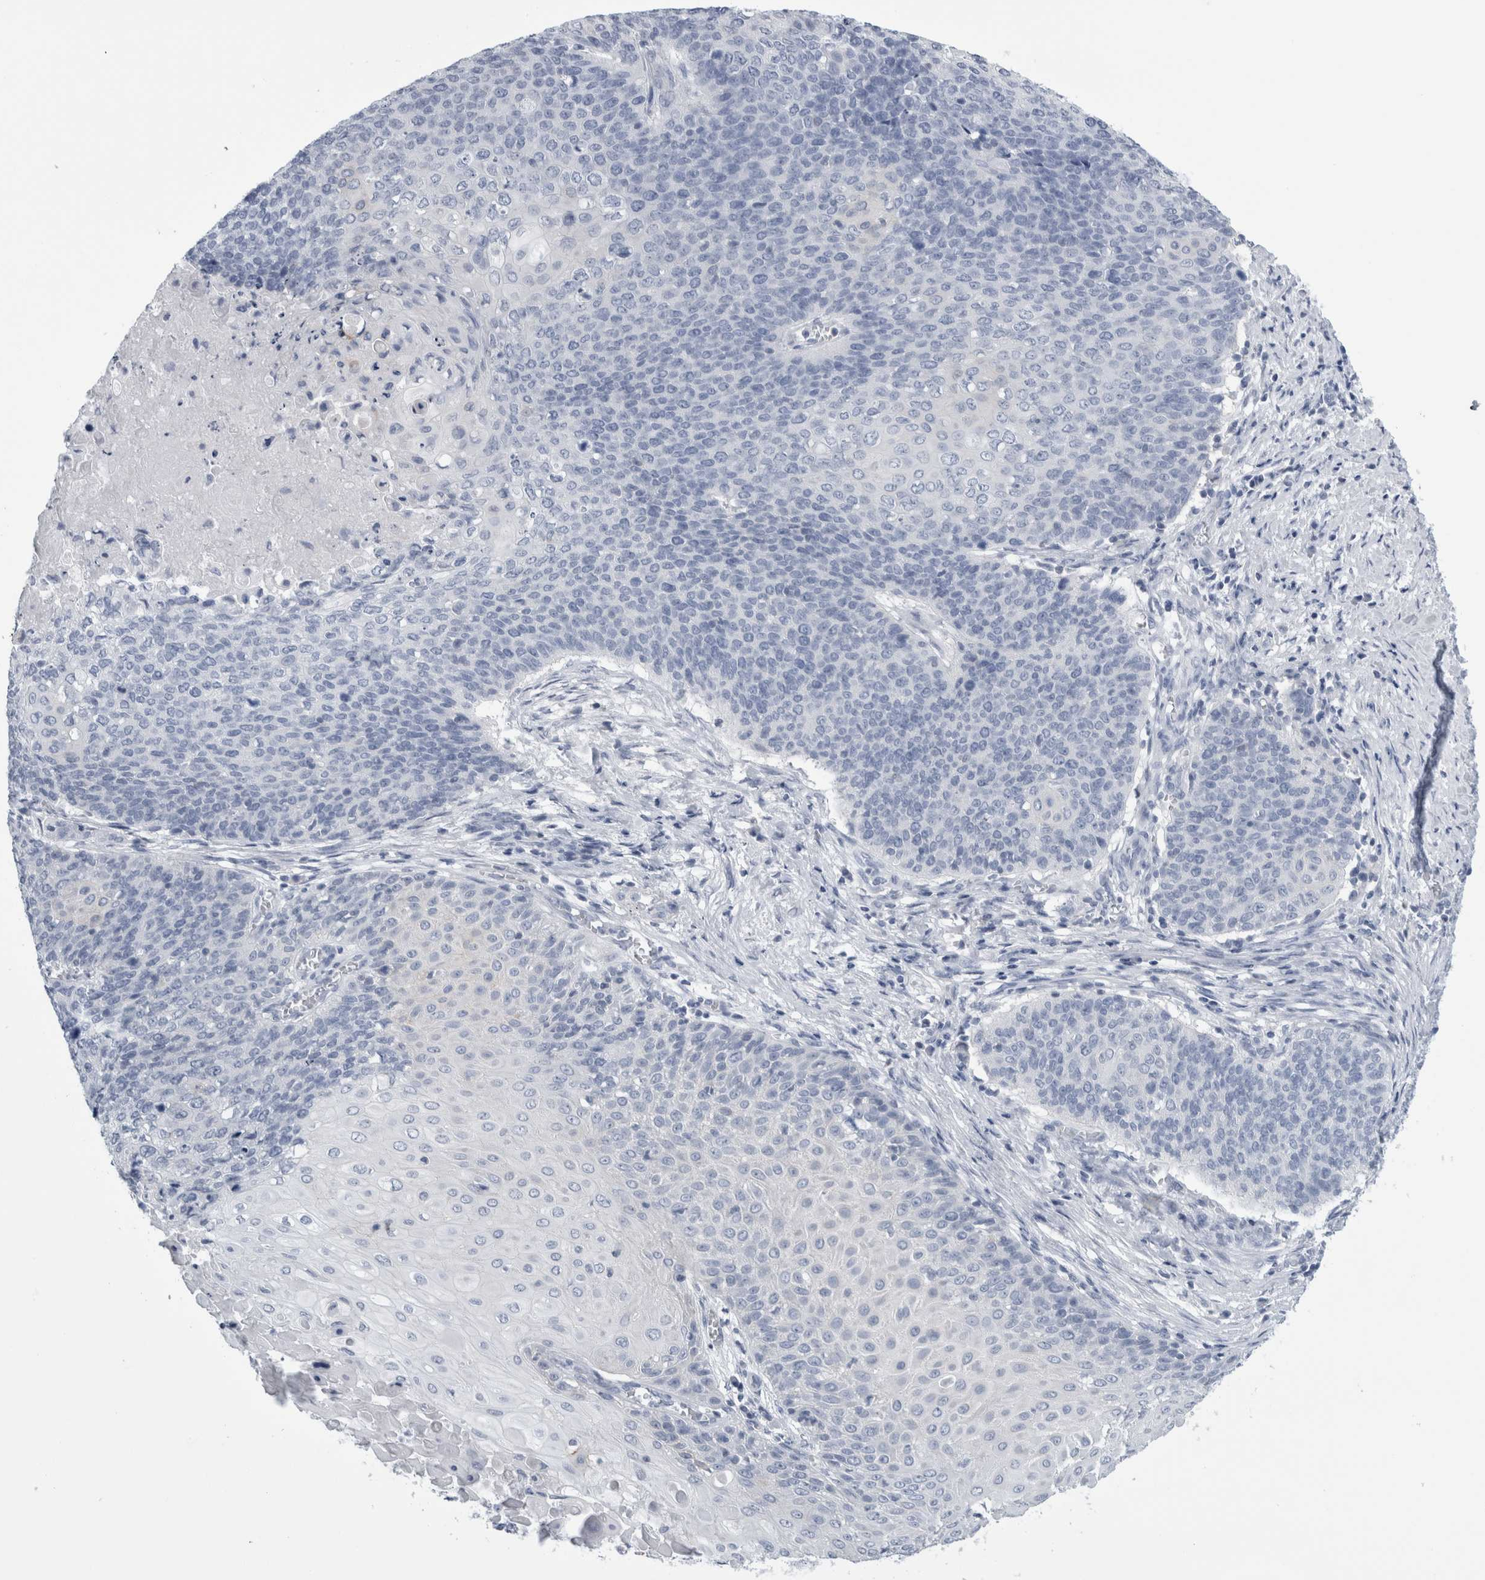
{"staining": {"intensity": "negative", "quantity": "none", "location": "none"}, "tissue": "cervical cancer", "cell_type": "Tumor cells", "image_type": "cancer", "snomed": [{"axis": "morphology", "description": "Squamous cell carcinoma, NOS"}, {"axis": "topography", "description": "Cervix"}], "caption": "Immunohistochemical staining of squamous cell carcinoma (cervical) exhibits no significant staining in tumor cells.", "gene": "ANKFY1", "patient": {"sex": "female", "age": 39}}